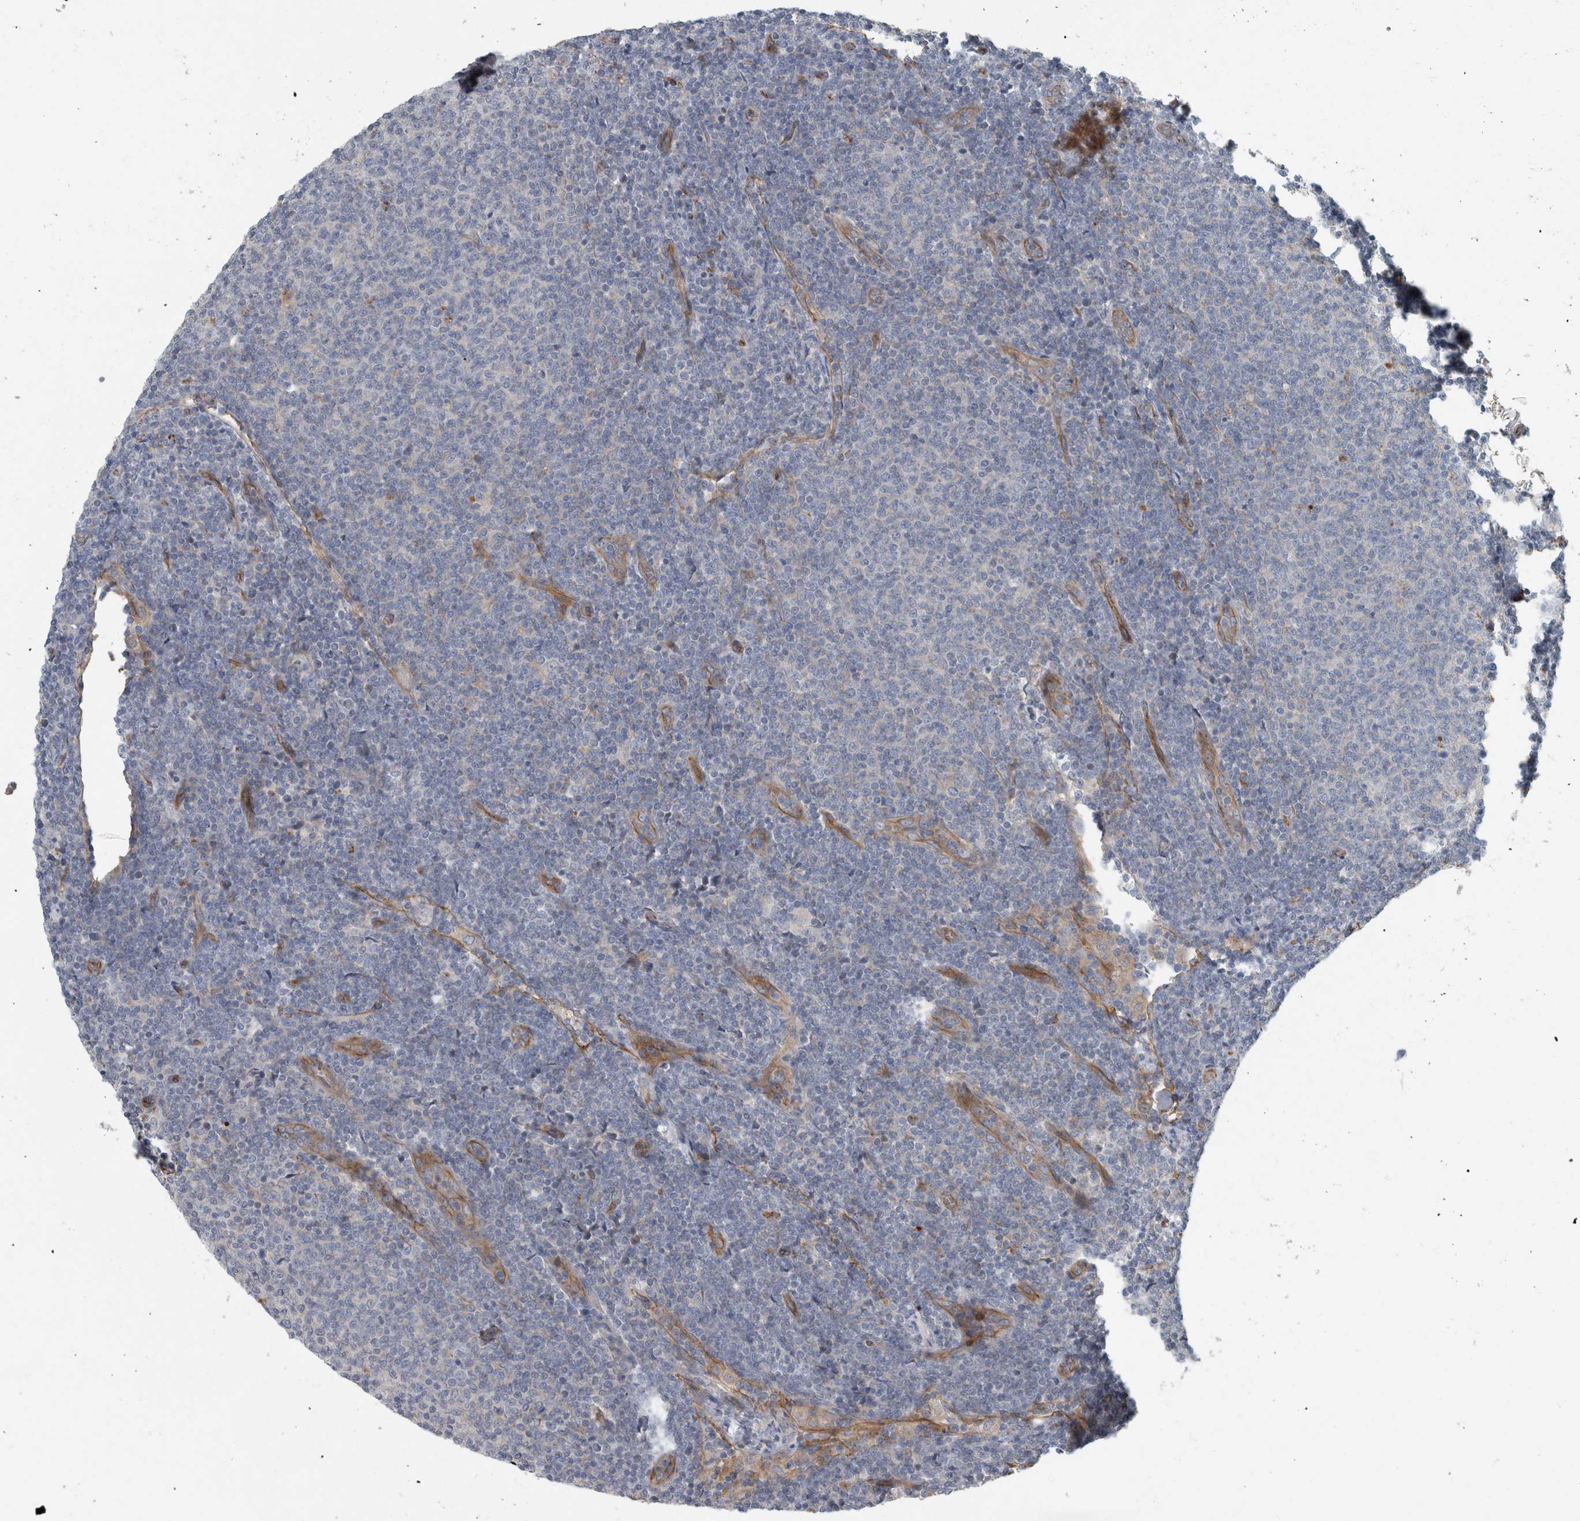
{"staining": {"intensity": "negative", "quantity": "none", "location": "none"}, "tissue": "lymphoma", "cell_type": "Tumor cells", "image_type": "cancer", "snomed": [{"axis": "morphology", "description": "Malignant lymphoma, non-Hodgkin's type, Low grade"}, {"axis": "topography", "description": "Lymph node"}], "caption": "IHC of malignant lymphoma, non-Hodgkin's type (low-grade) demonstrates no positivity in tumor cells.", "gene": "GLT8D2", "patient": {"sex": "male", "age": 66}}